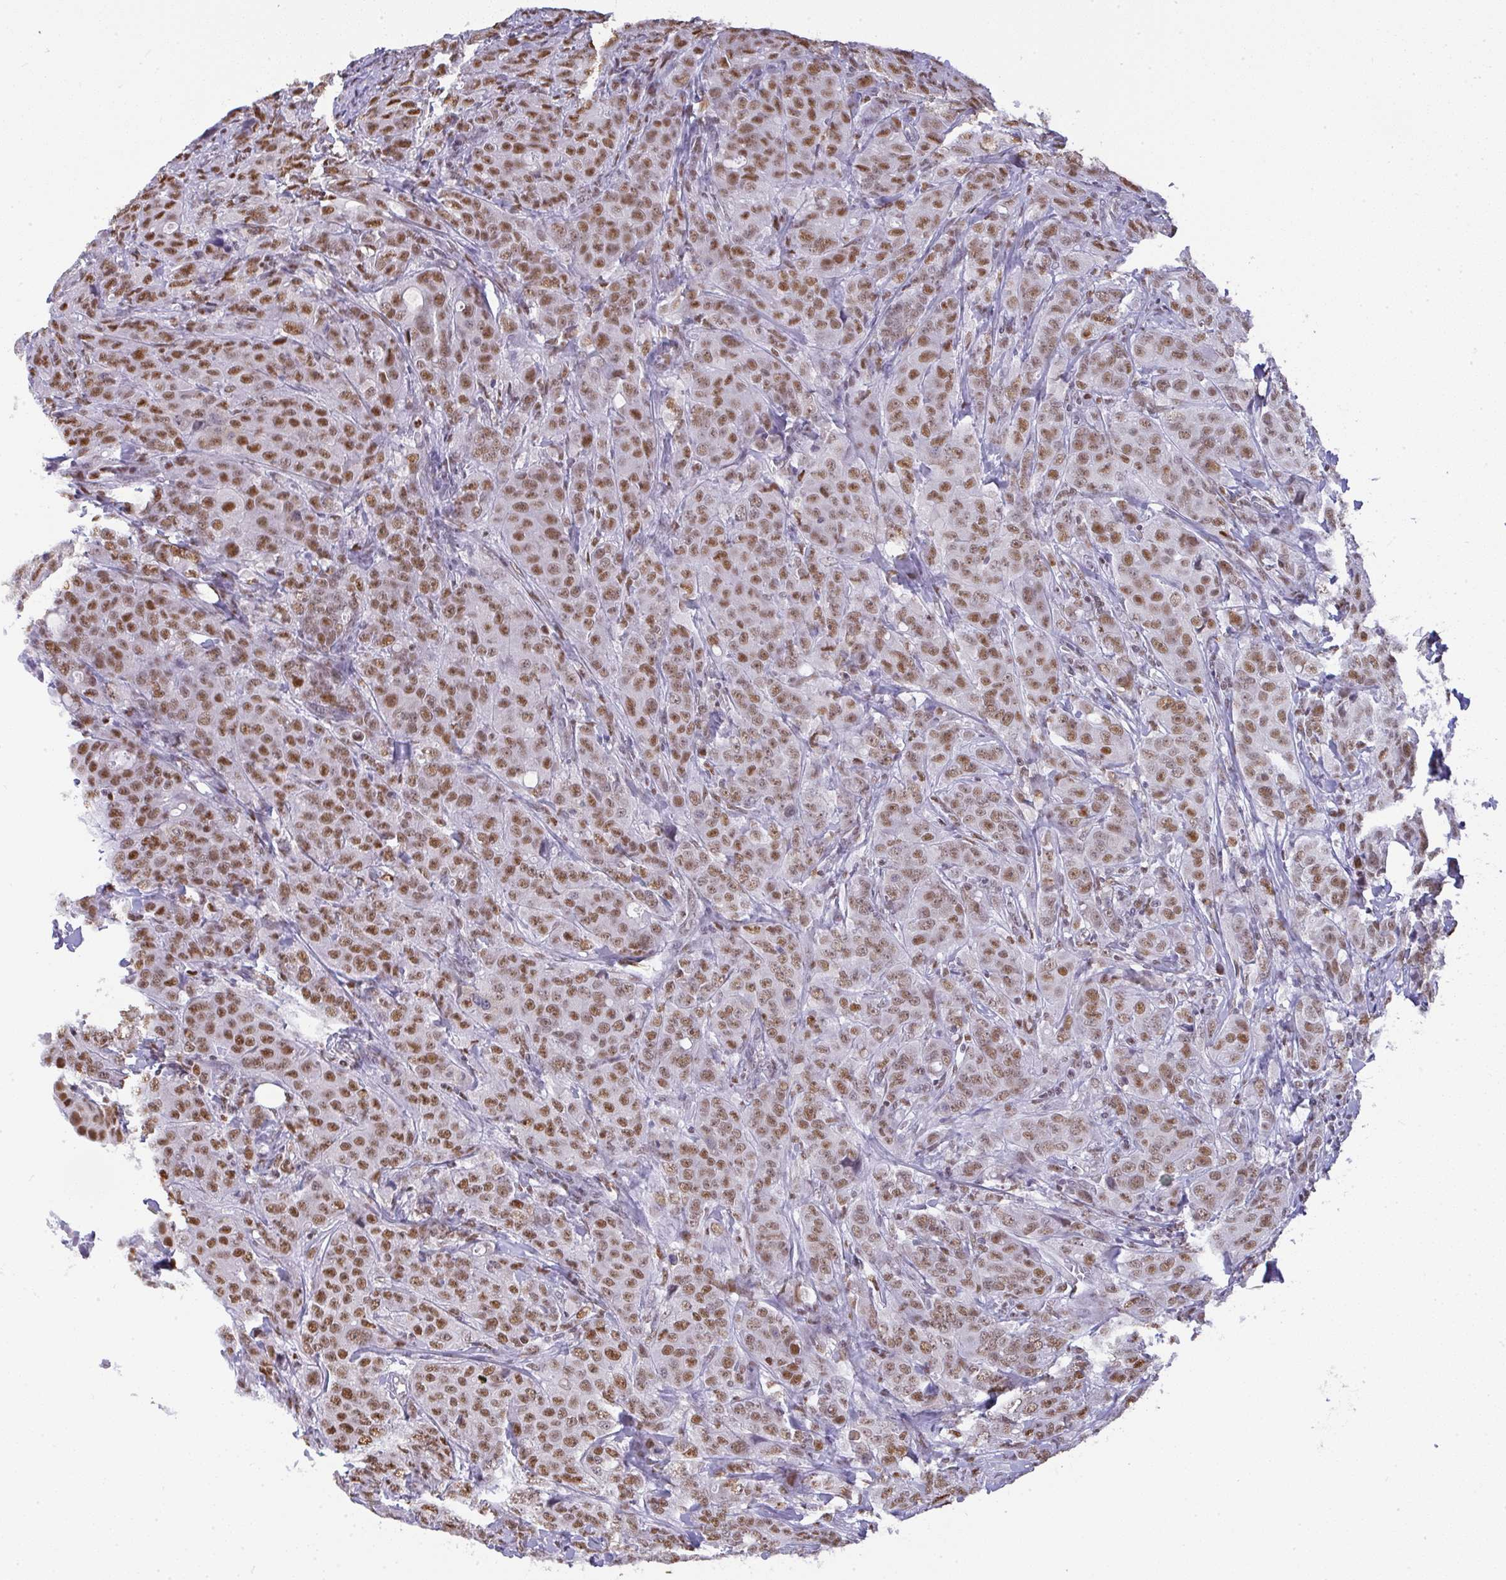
{"staining": {"intensity": "moderate", "quantity": ">75%", "location": "nuclear"}, "tissue": "breast cancer", "cell_type": "Tumor cells", "image_type": "cancer", "snomed": [{"axis": "morphology", "description": "Duct carcinoma"}, {"axis": "topography", "description": "Breast"}], "caption": "Moderate nuclear staining is appreciated in about >75% of tumor cells in breast cancer.", "gene": "BBX", "patient": {"sex": "female", "age": 43}}